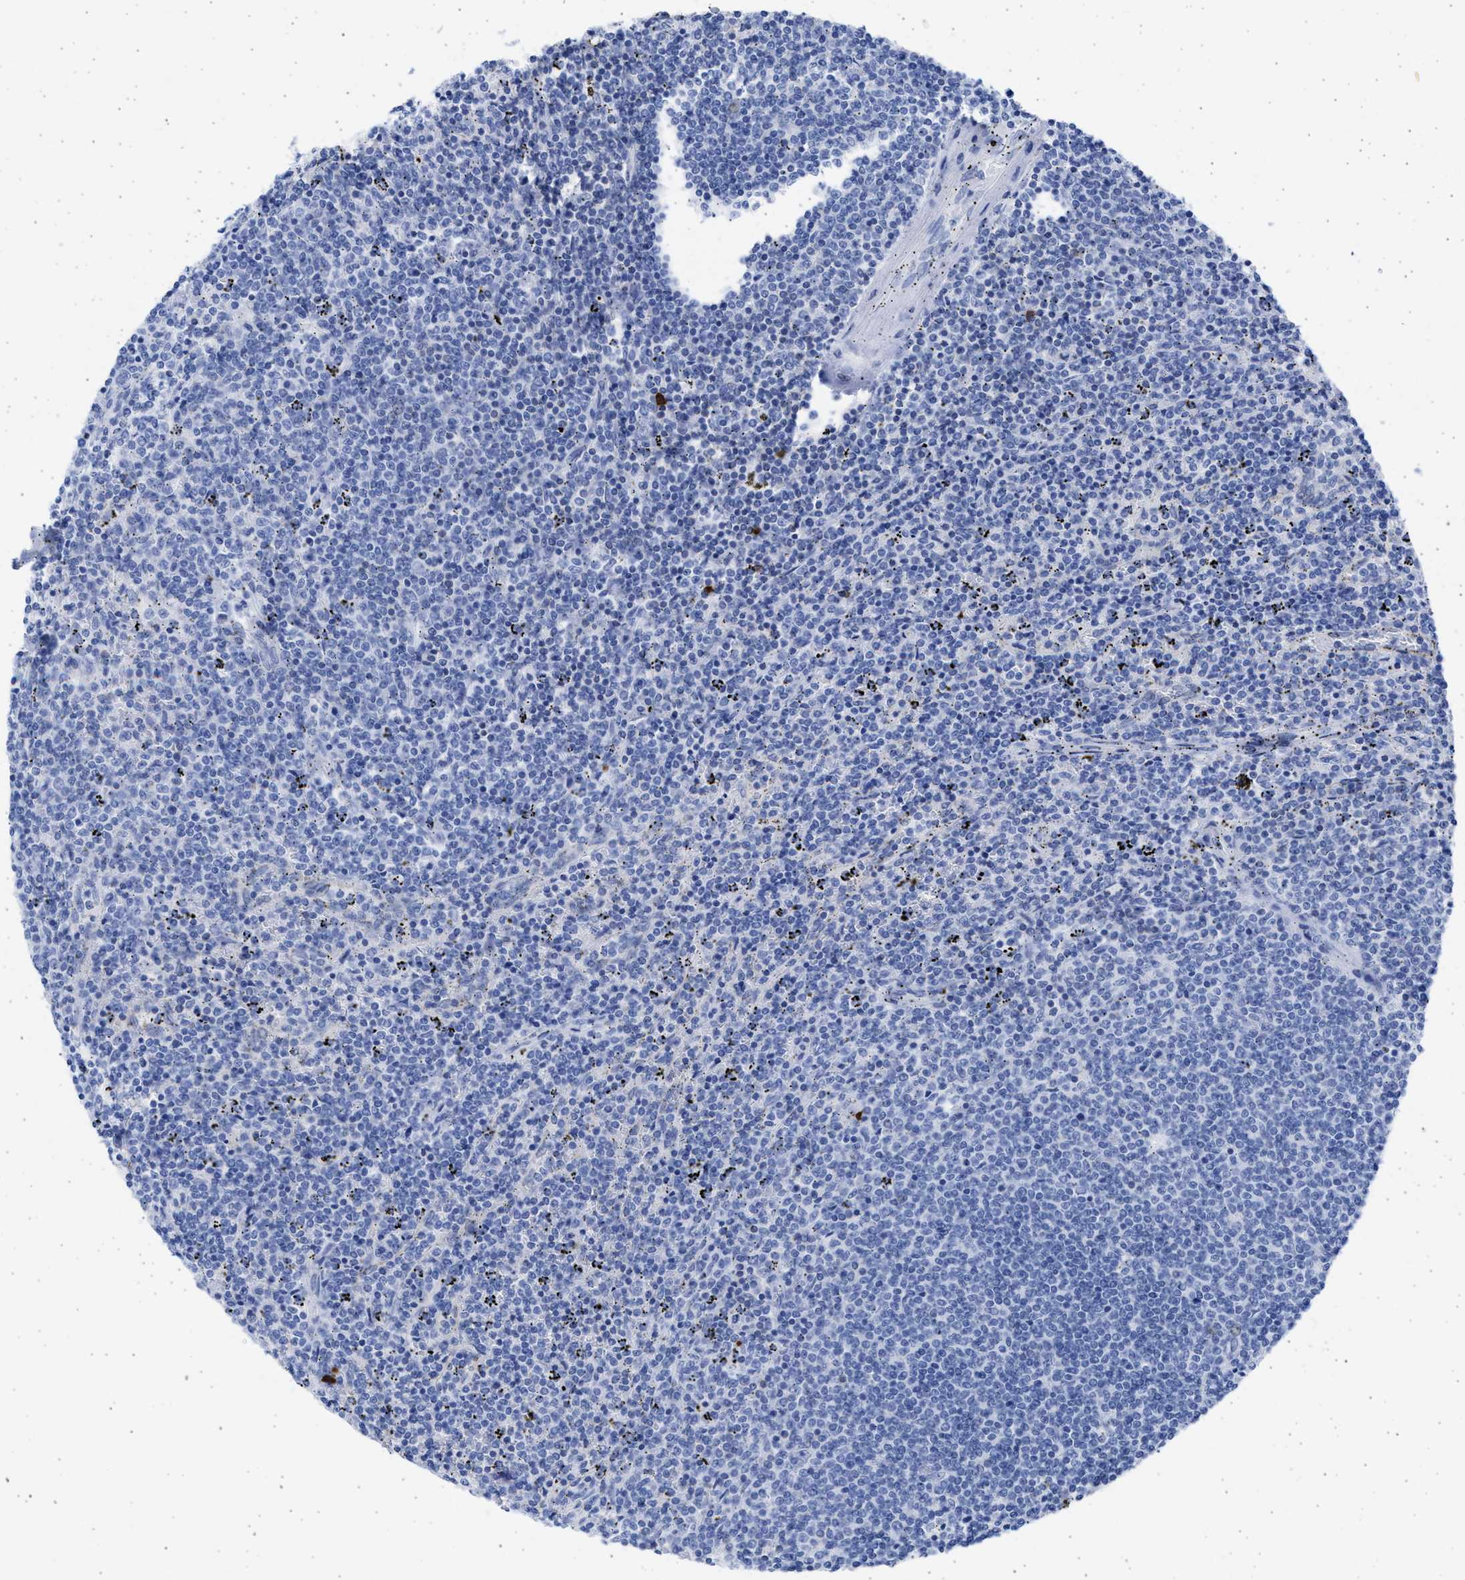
{"staining": {"intensity": "negative", "quantity": "none", "location": "none"}, "tissue": "lymphoma", "cell_type": "Tumor cells", "image_type": "cancer", "snomed": [{"axis": "morphology", "description": "Malignant lymphoma, non-Hodgkin's type, Low grade"}, {"axis": "topography", "description": "Spleen"}], "caption": "DAB (3,3'-diaminobenzidine) immunohistochemical staining of lymphoma shows no significant staining in tumor cells. (Brightfield microscopy of DAB immunohistochemistry (IHC) at high magnification).", "gene": "ALDOC", "patient": {"sex": "female", "age": 50}}